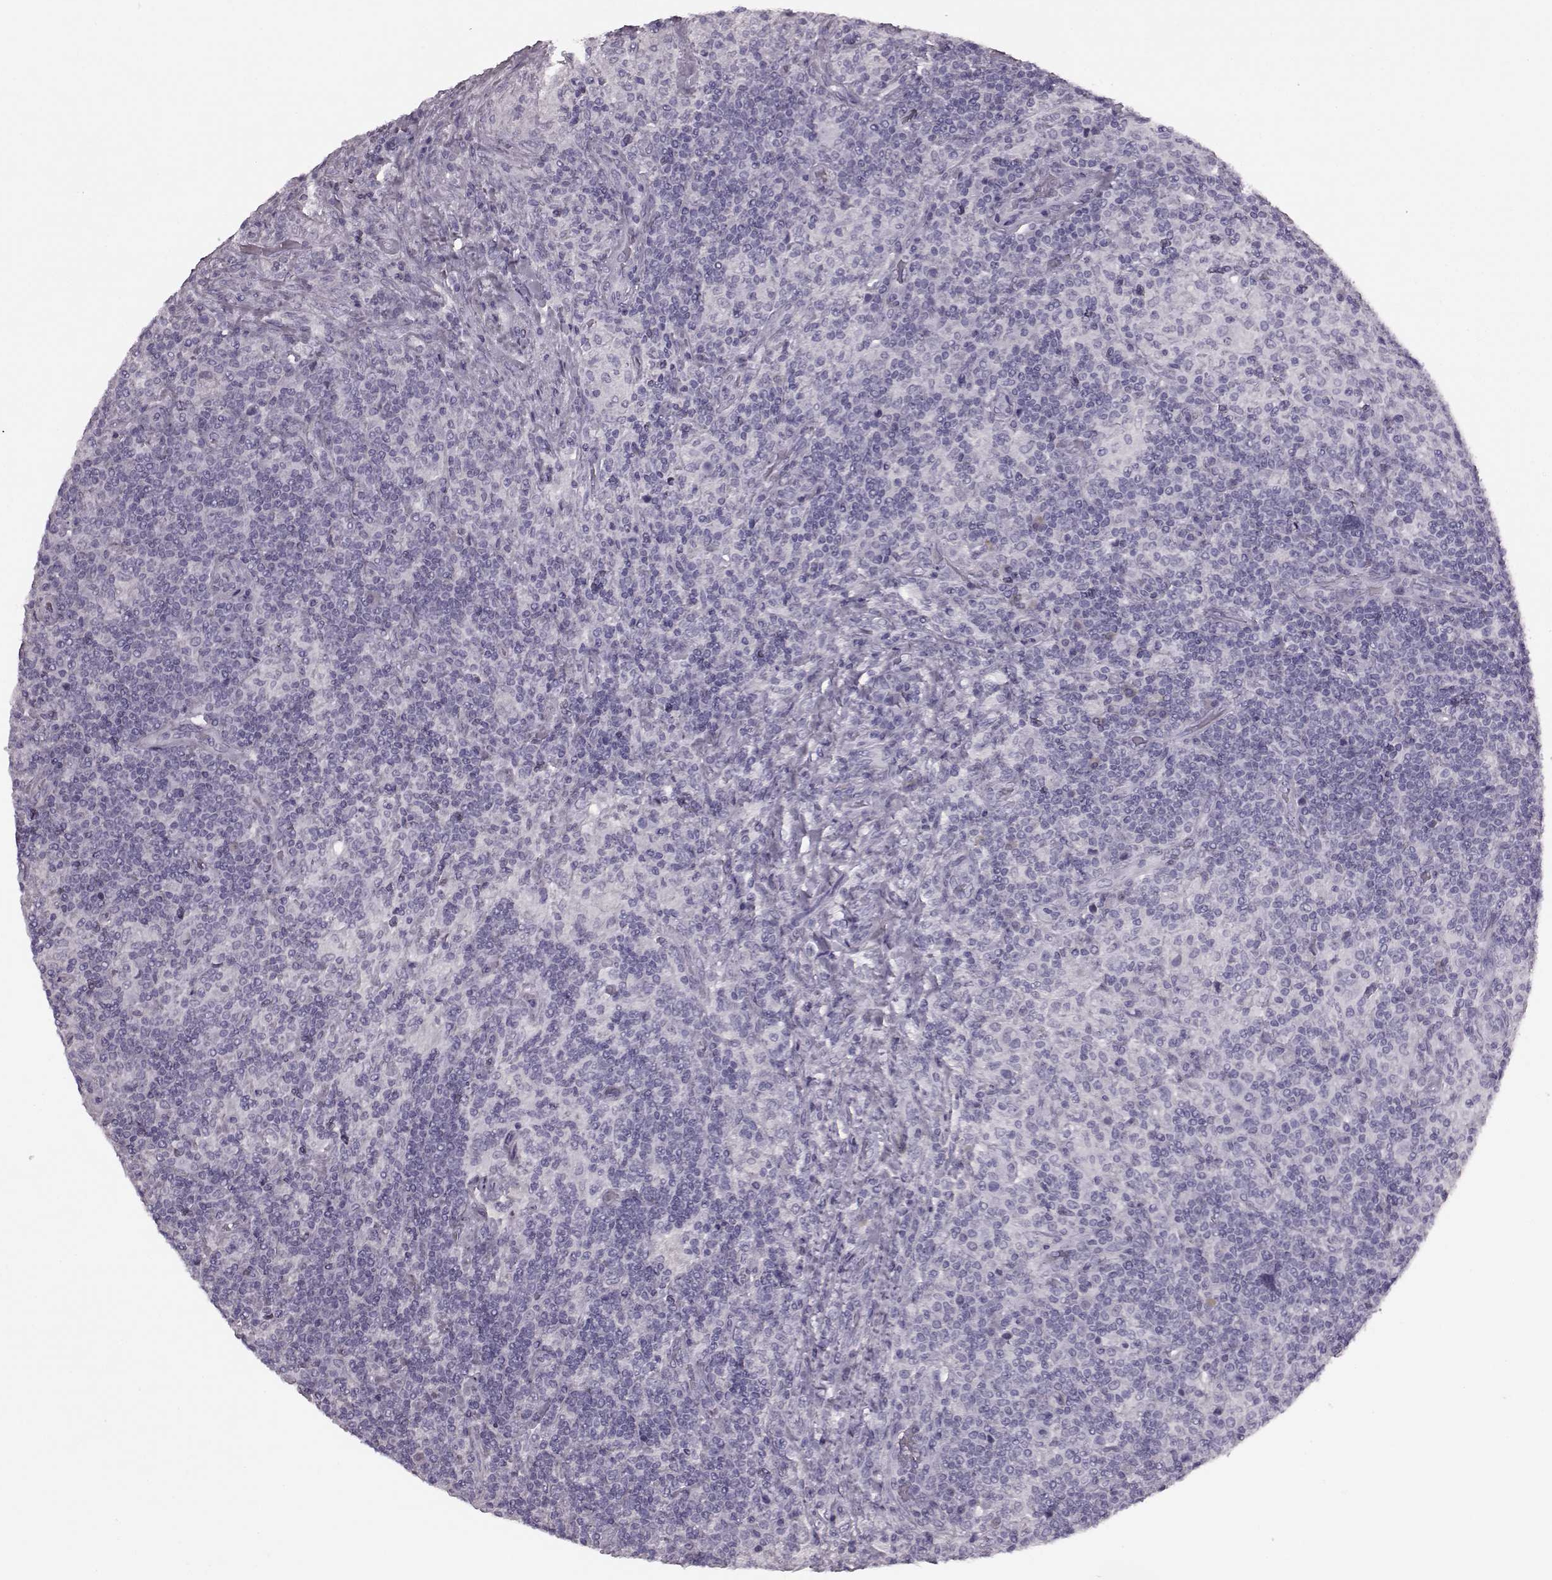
{"staining": {"intensity": "negative", "quantity": "none", "location": "none"}, "tissue": "lymphoma", "cell_type": "Tumor cells", "image_type": "cancer", "snomed": [{"axis": "morphology", "description": "Hodgkin's disease, NOS"}, {"axis": "topography", "description": "Lymph node"}], "caption": "DAB immunohistochemical staining of human lymphoma displays no significant expression in tumor cells.", "gene": "JSRP1", "patient": {"sex": "male", "age": 70}}